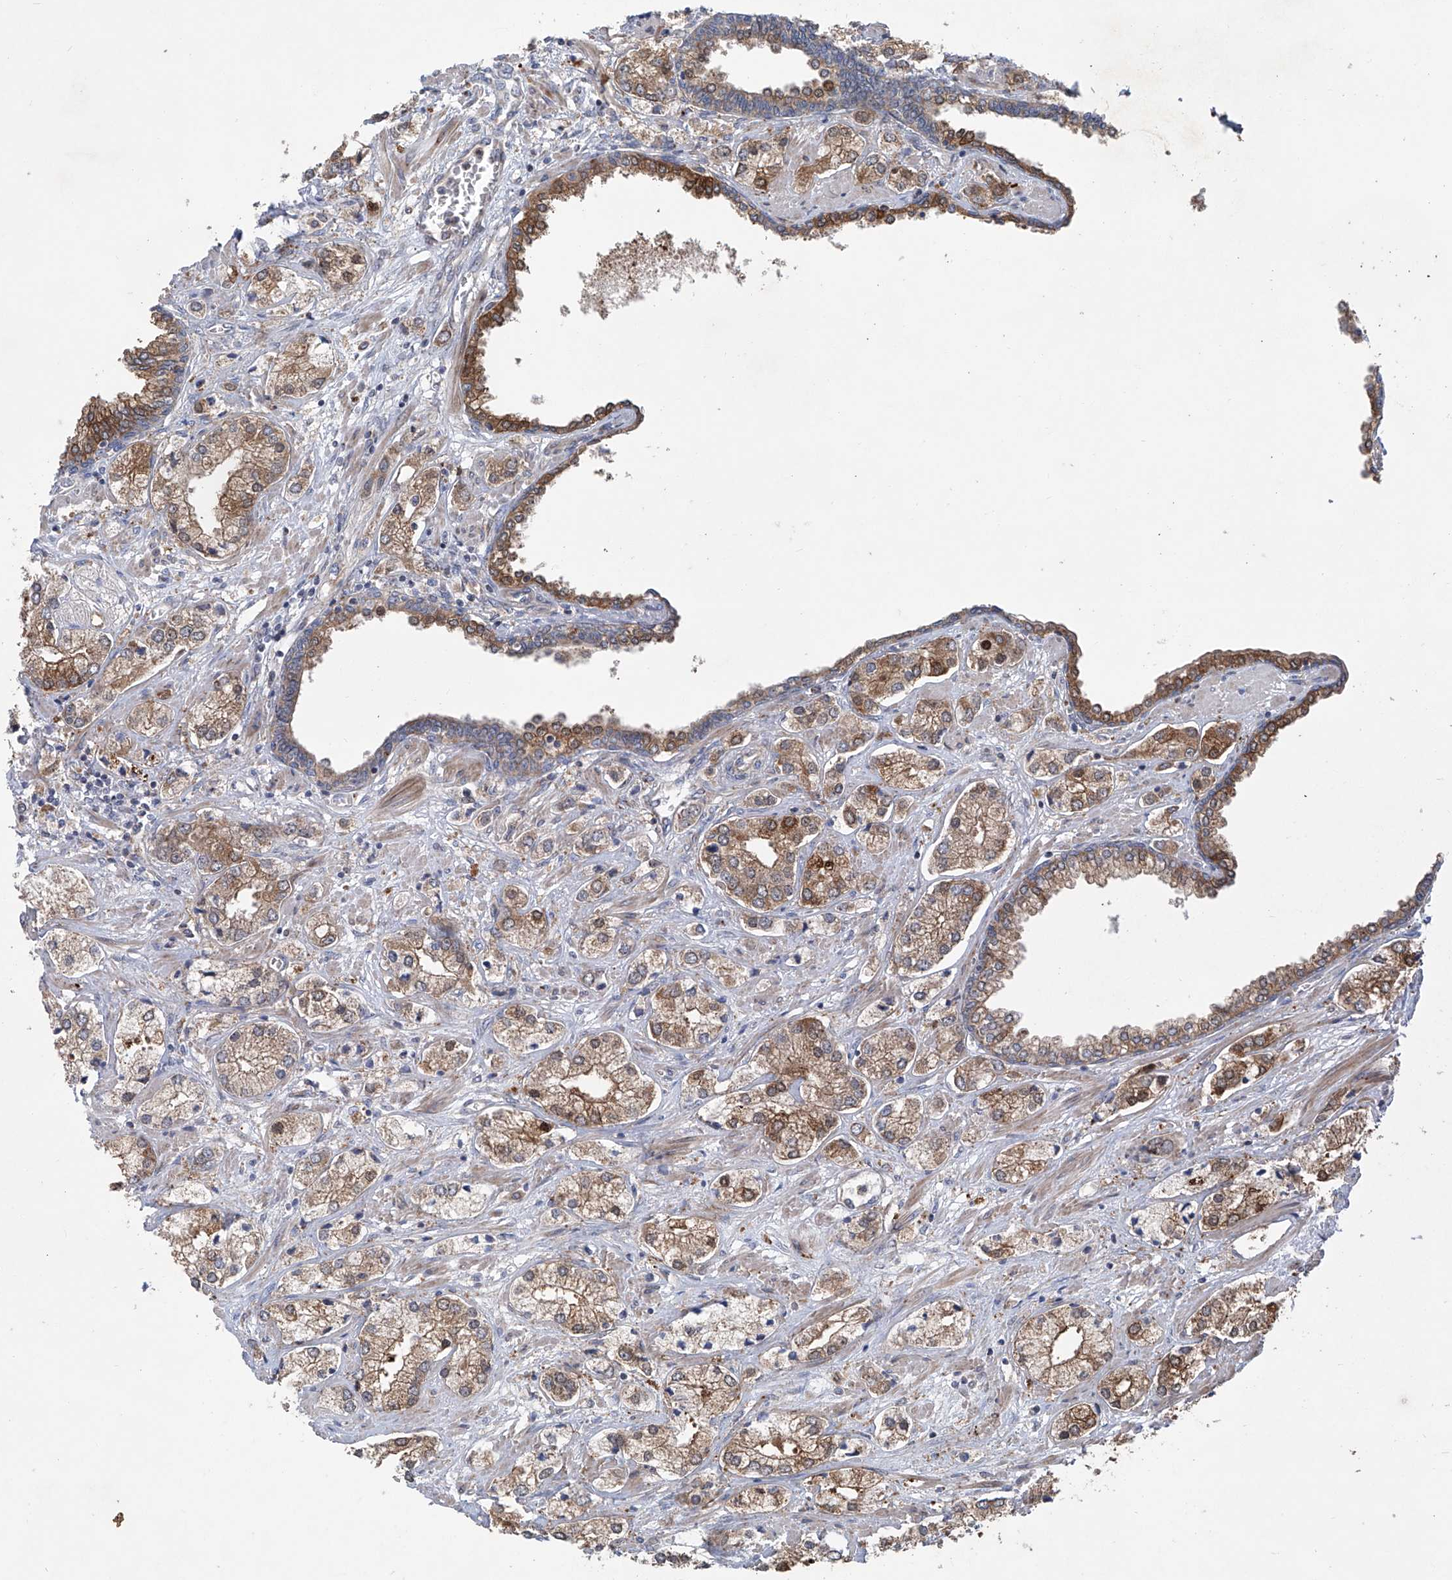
{"staining": {"intensity": "moderate", "quantity": ">75%", "location": "cytoplasmic/membranous"}, "tissue": "prostate cancer", "cell_type": "Tumor cells", "image_type": "cancer", "snomed": [{"axis": "morphology", "description": "Adenocarcinoma, High grade"}, {"axis": "topography", "description": "Prostate"}], "caption": "High-power microscopy captured an immunohistochemistry (IHC) photomicrograph of prostate cancer, revealing moderate cytoplasmic/membranous positivity in approximately >75% of tumor cells. (brown staining indicates protein expression, while blue staining denotes nuclei).", "gene": "KLC4", "patient": {"sex": "male", "age": 66}}